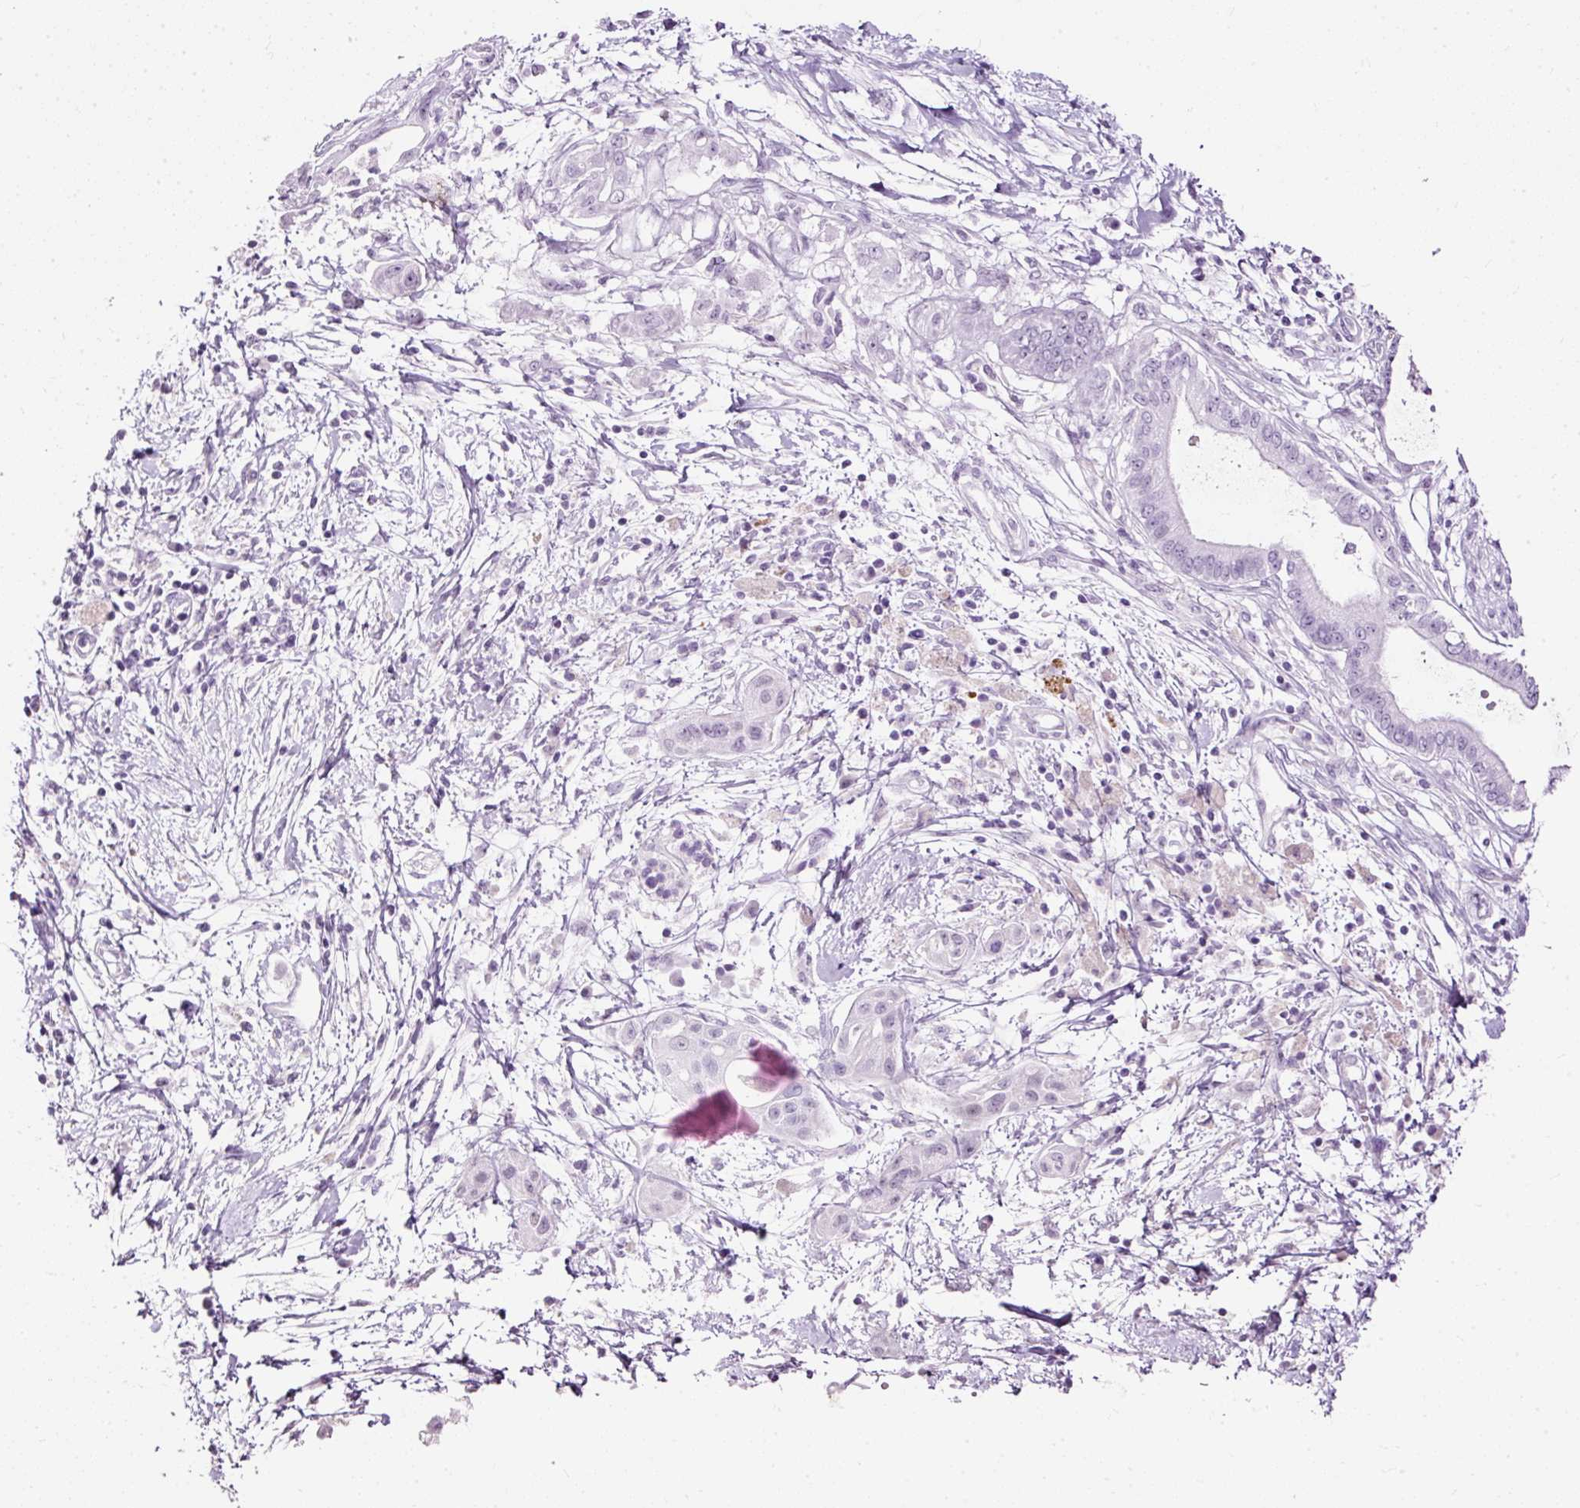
{"staining": {"intensity": "negative", "quantity": "none", "location": "none"}, "tissue": "pancreatic cancer", "cell_type": "Tumor cells", "image_type": "cancer", "snomed": [{"axis": "morphology", "description": "Adenocarcinoma, NOS"}, {"axis": "topography", "description": "Pancreas"}], "caption": "The immunohistochemistry image has no significant expression in tumor cells of pancreatic cancer (adenocarcinoma) tissue.", "gene": "PDE6B", "patient": {"sex": "male", "age": 68}}